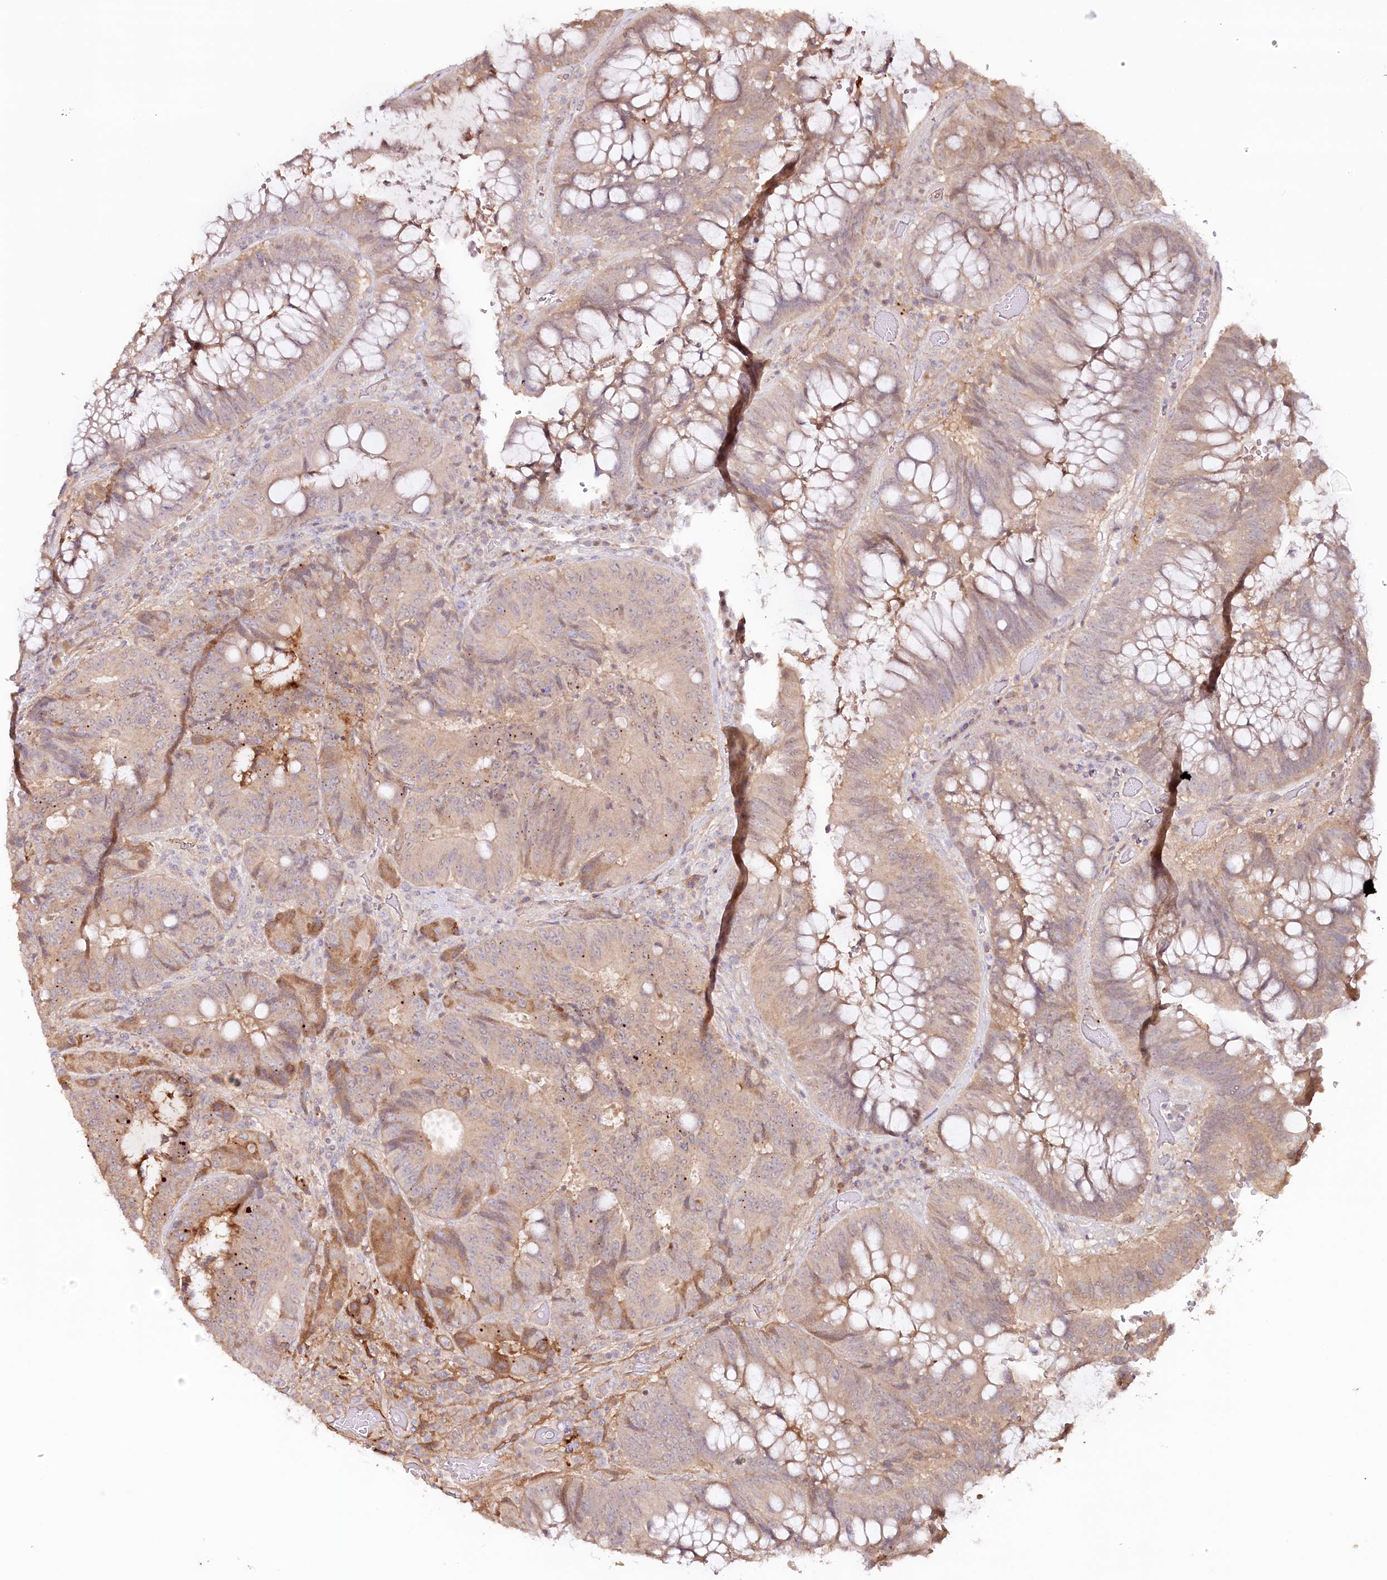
{"staining": {"intensity": "moderate", "quantity": "<25%", "location": "cytoplasmic/membranous"}, "tissue": "colorectal cancer", "cell_type": "Tumor cells", "image_type": "cancer", "snomed": [{"axis": "morphology", "description": "Adenocarcinoma, NOS"}, {"axis": "topography", "description": "Rectum"}], "caption": "This histopathology image demonstrates IHC staining of human colorectal cancer, with low moderate cytoplasmic/membranous staining in about <25% of tumor cells.", "gene": "PSAPL1", "patient": {"sex": "male", "age": 69}}